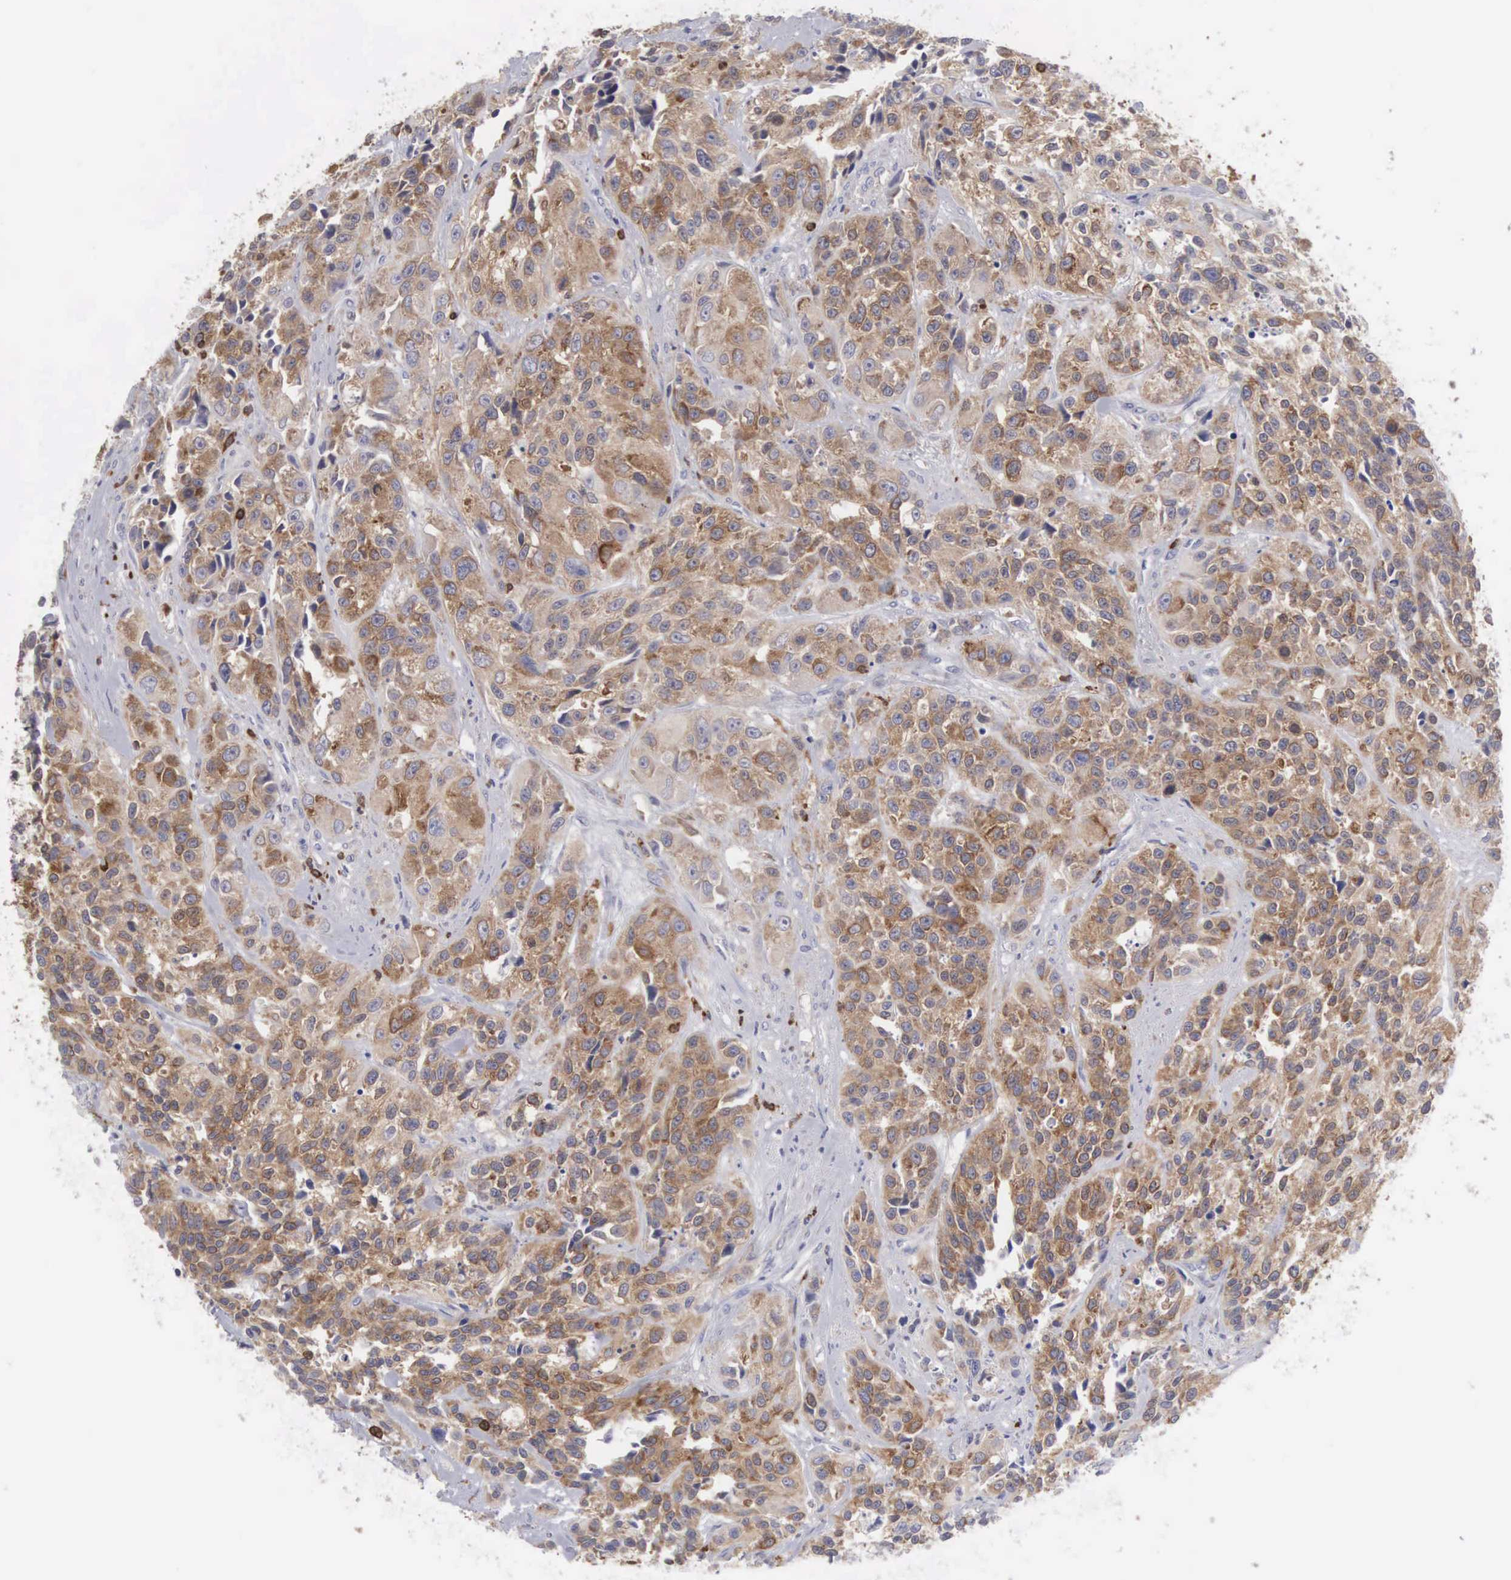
{"staining": {"intensity": "moderate", "quantity": ">75%", "location": "cytoplasmic/membranous"}, "tissue": "urothelial cancer", "cell_type": "Tumor cells", "image_type": "cancer", "snomed": [{"axis": "morphology", "description": "Urothelial carcinoma, High grade"}, {"axis": "topography", "description": "Urinary bladder"}], "caption": "Tumor cells demonstrate moderate cytoplasmic/membranous staining in about >75% of cells in urothelial cancer.", "gene": "SH3BP1", "patient": {"sex": "female", "age": 81}}